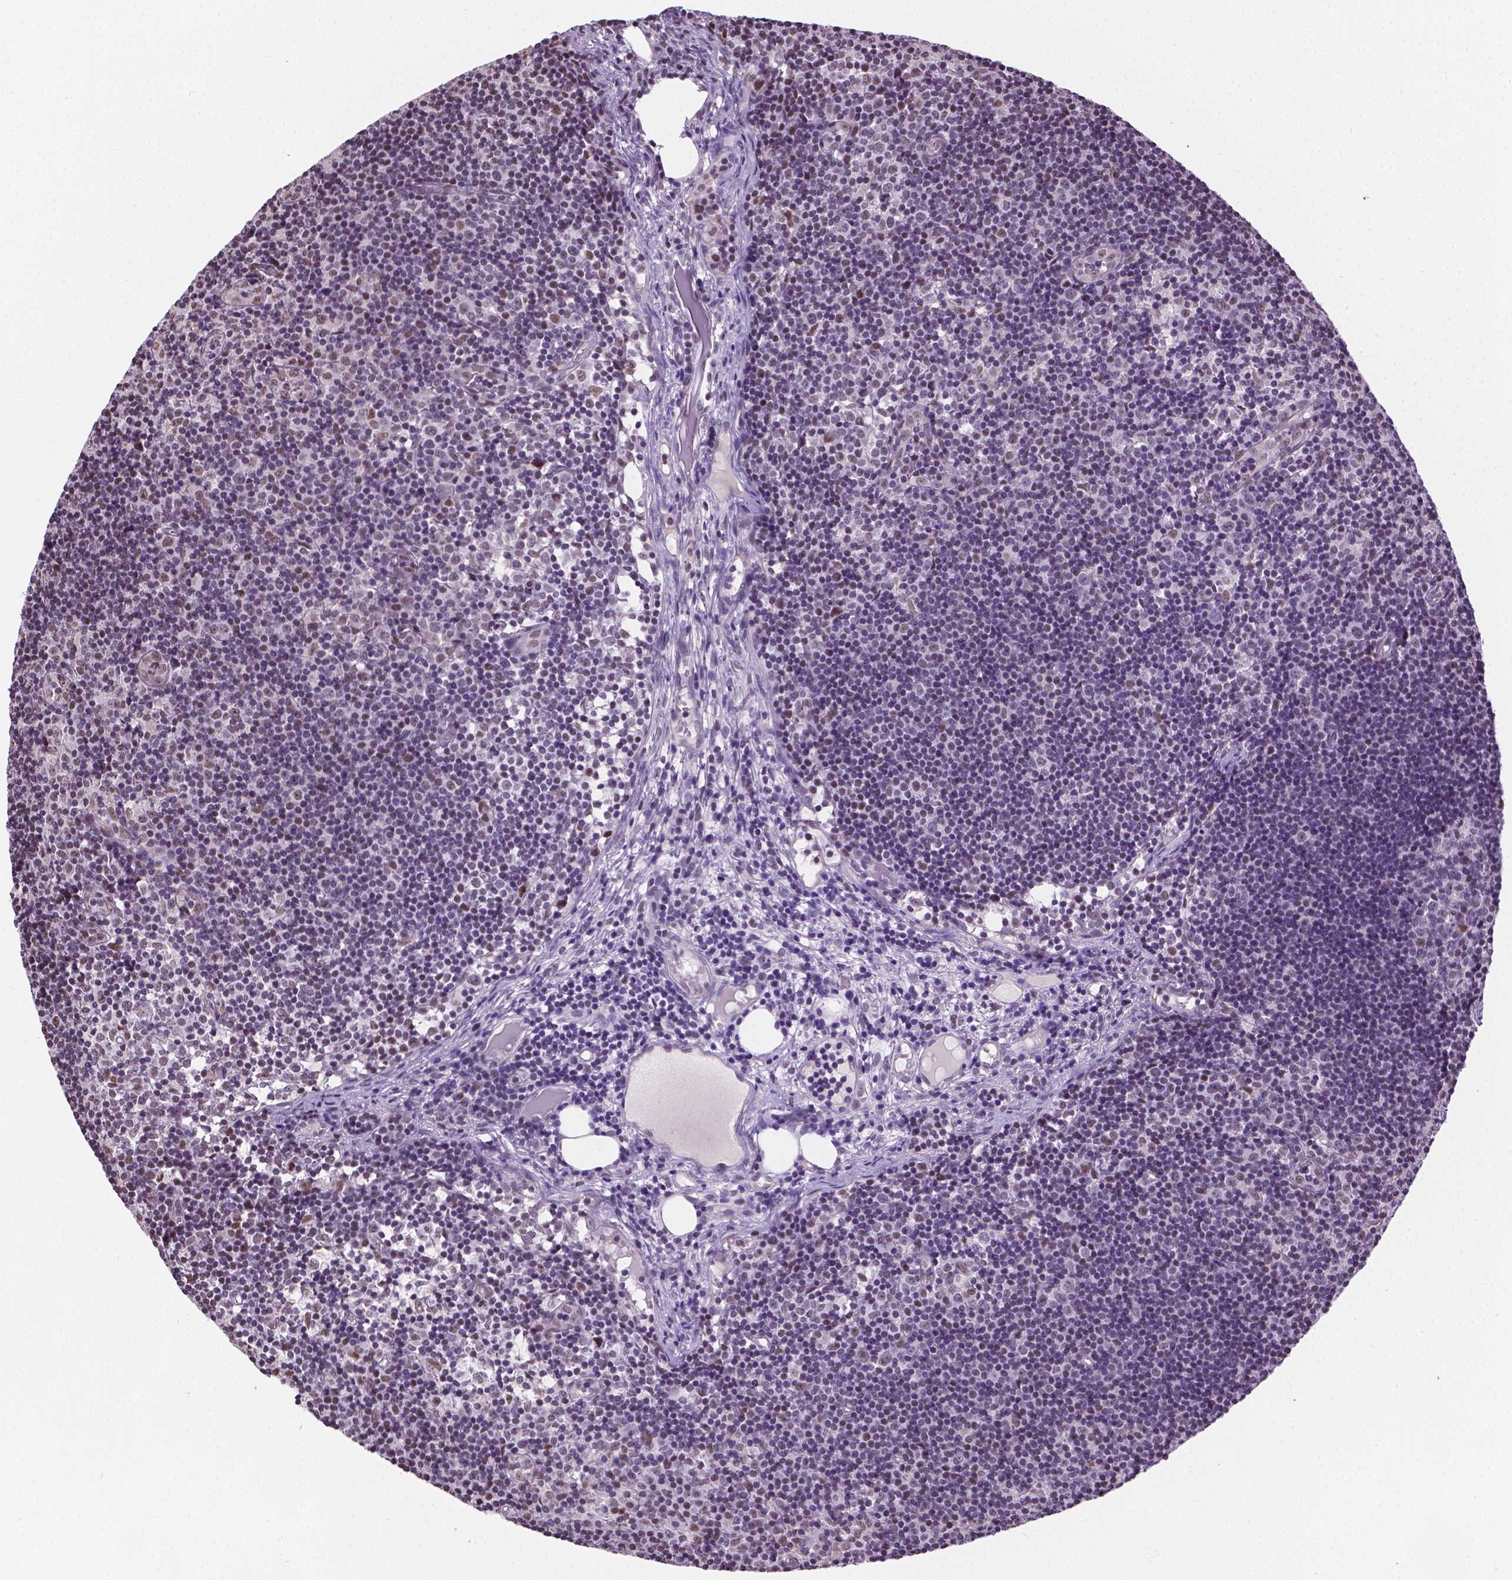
{"staining": {"intensity": "weak", "quantity": "<25%", "location": "nuclear"}, "tissue": "lymph node", "cell_type": "Germinal center cells", "image_type": "normal", "snomed": [{"axis": "morphology", "description": "Normal tissue, NOS"}, {"axis": "topography", "description": "Lymph node"}], "caption": "IHC of benign human lymph node reveals no expression in germinal center cells.", "gene": "ABI2", "patient": {"sex": "female", "age": 41}}